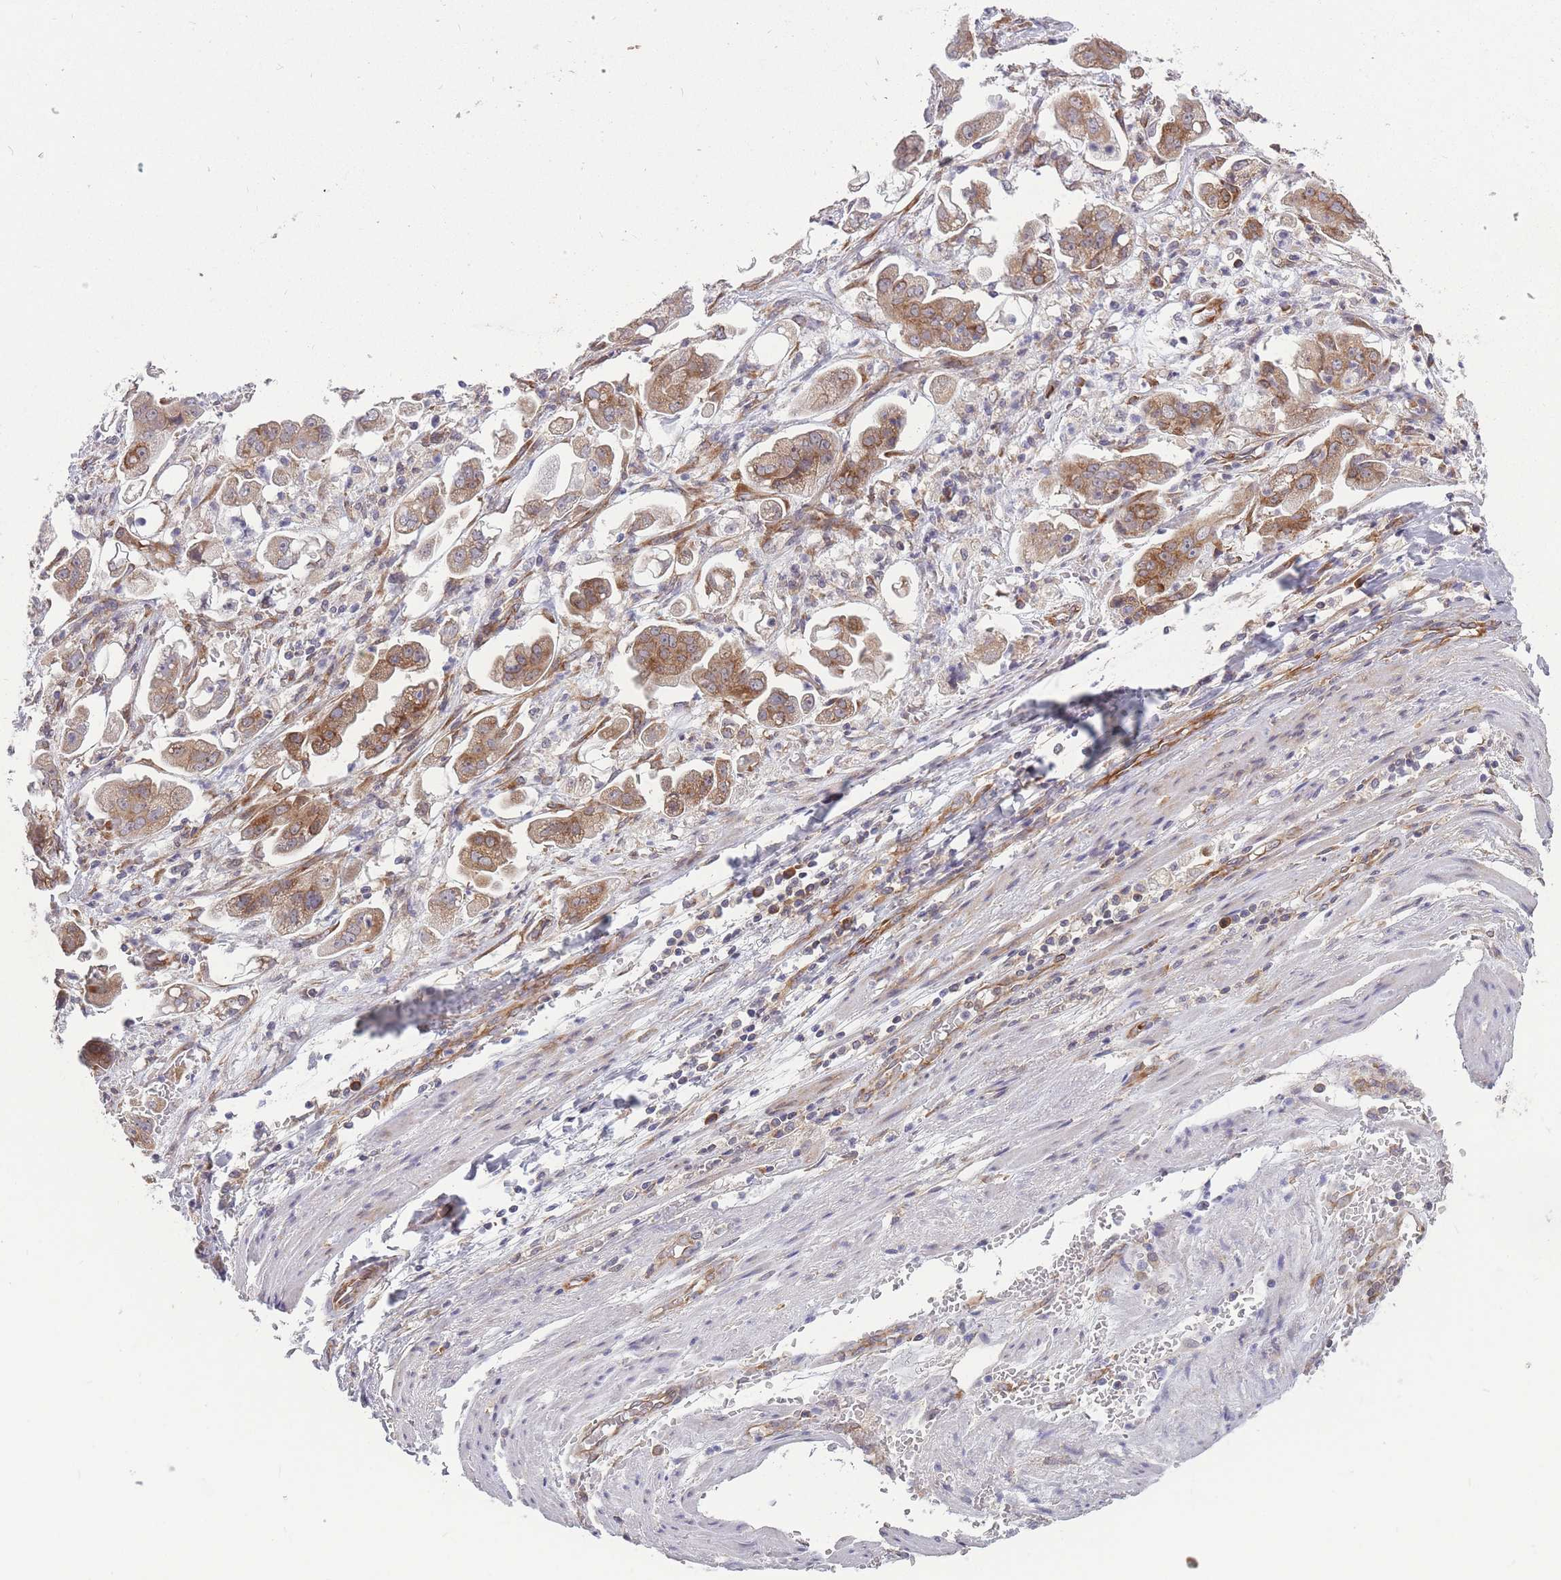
{"staining": {"intensity": "moderate", "quantity": ">75%", "location": "cytoplasmic/membranous"}, "tissue": "stomach cancer", "cell_type": "Tumor cells", "image_type": "cancer", "snomed": [{"axis": "morphology", "description": "Adenocarcinoma, NOS"}, {"axis": "topography", "description": "Stomach"}], "caption": "Moderate cytoplasmic/membranous expression for a protein is identified in approximately >75% of tumor cells of stomach adenocarcinoma using IHC.", "gene": "CCDC124", "patient": {"sex": "male", "age": 62}}